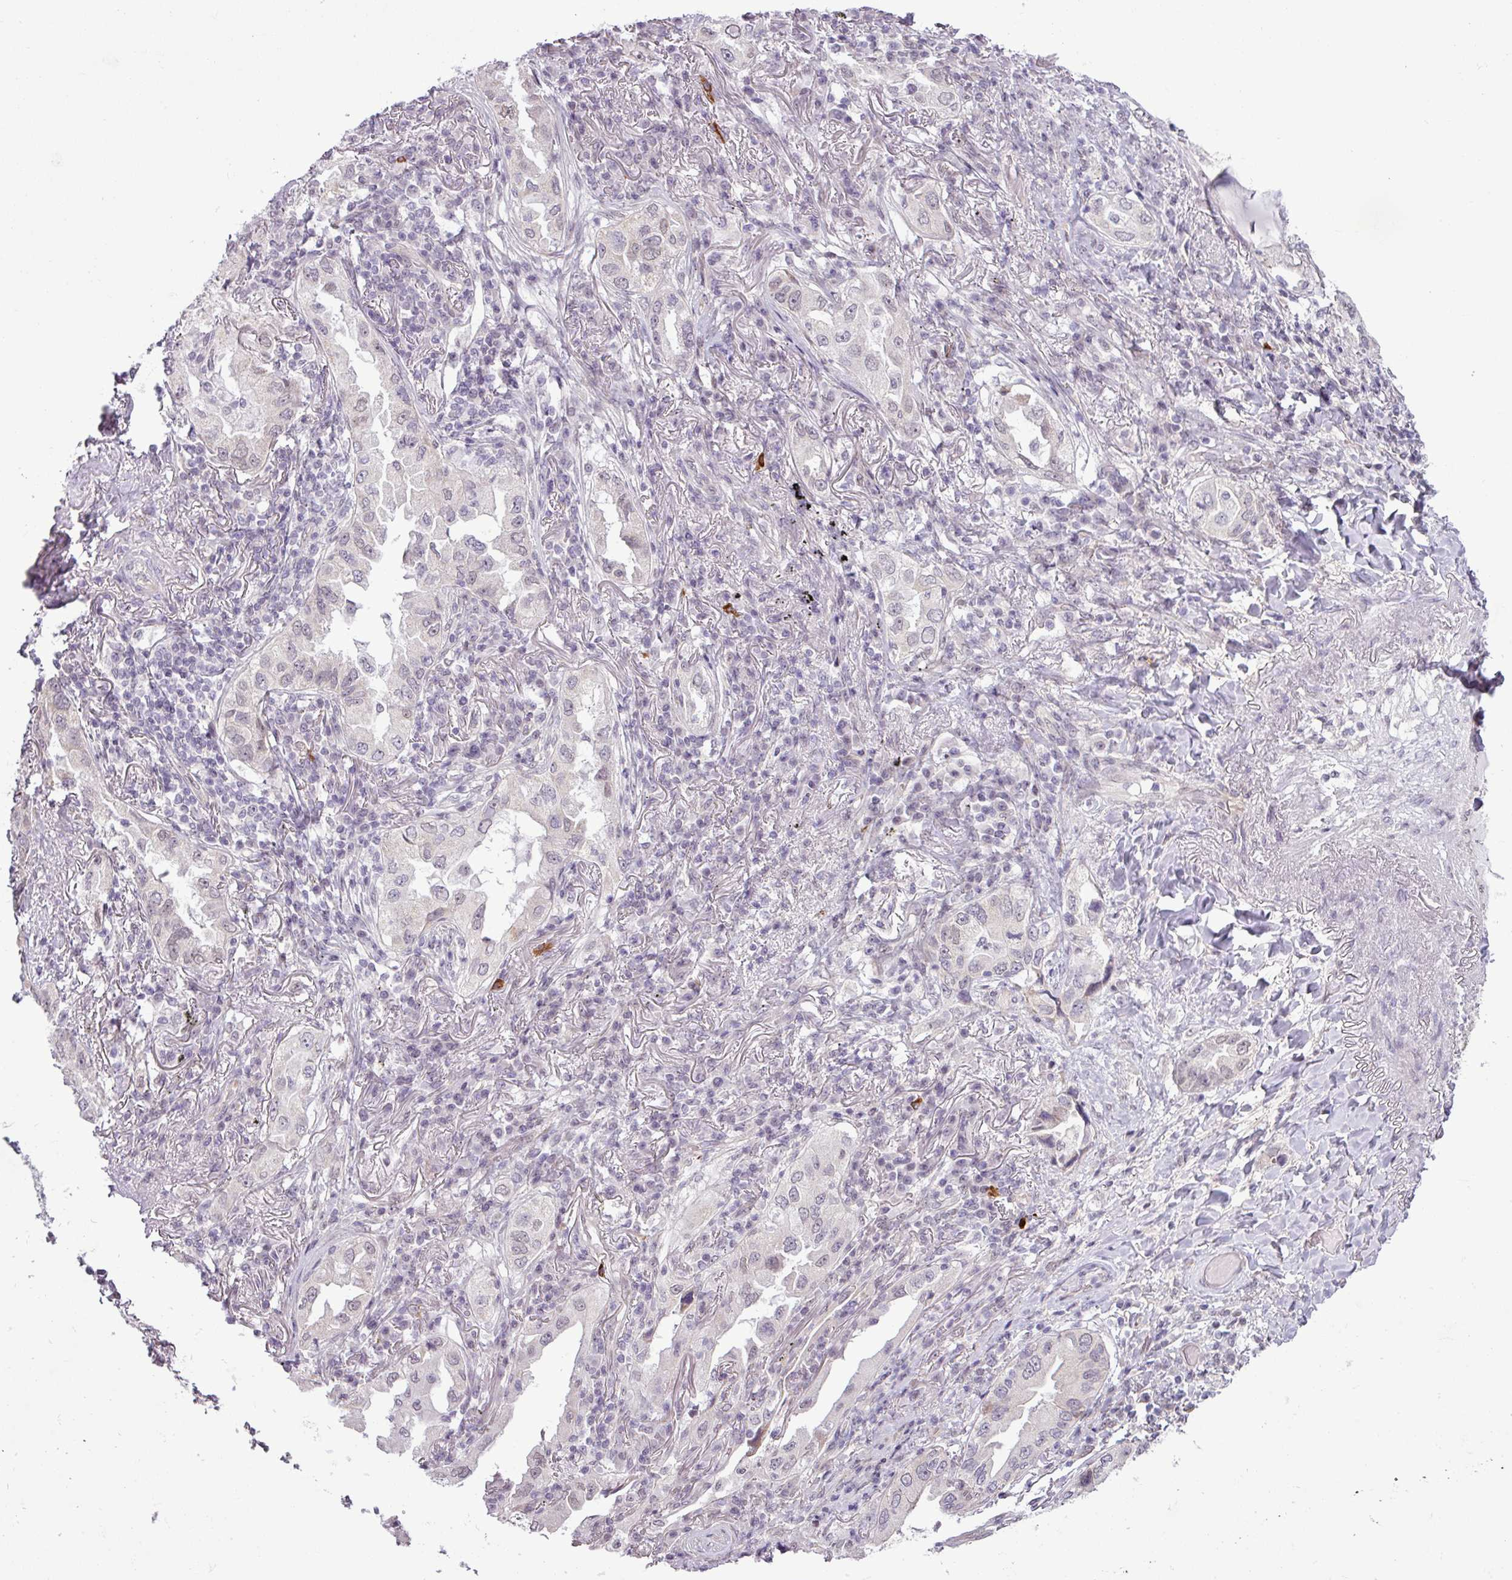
{"staining": {"intensity": "negative", "quantity": "none", "location": "none"}, "tissue": "lung cancer", "cell_type": "Tumor cells", "image_type": "cancer", "snomed": [{"axis": "morphology", "description": "Adenocarcinoma, NOS"}, {"axis": "topography", "description": "Lung"}], "caption": "IHC image of lung cancer stained for a protein (brown), which reveals no expression in tumor cells. (Immunohistochemistry, brightfield microscopy, high magnification).", "gene": "GPT2", "patient": {"sex": "female", "age": 69}}